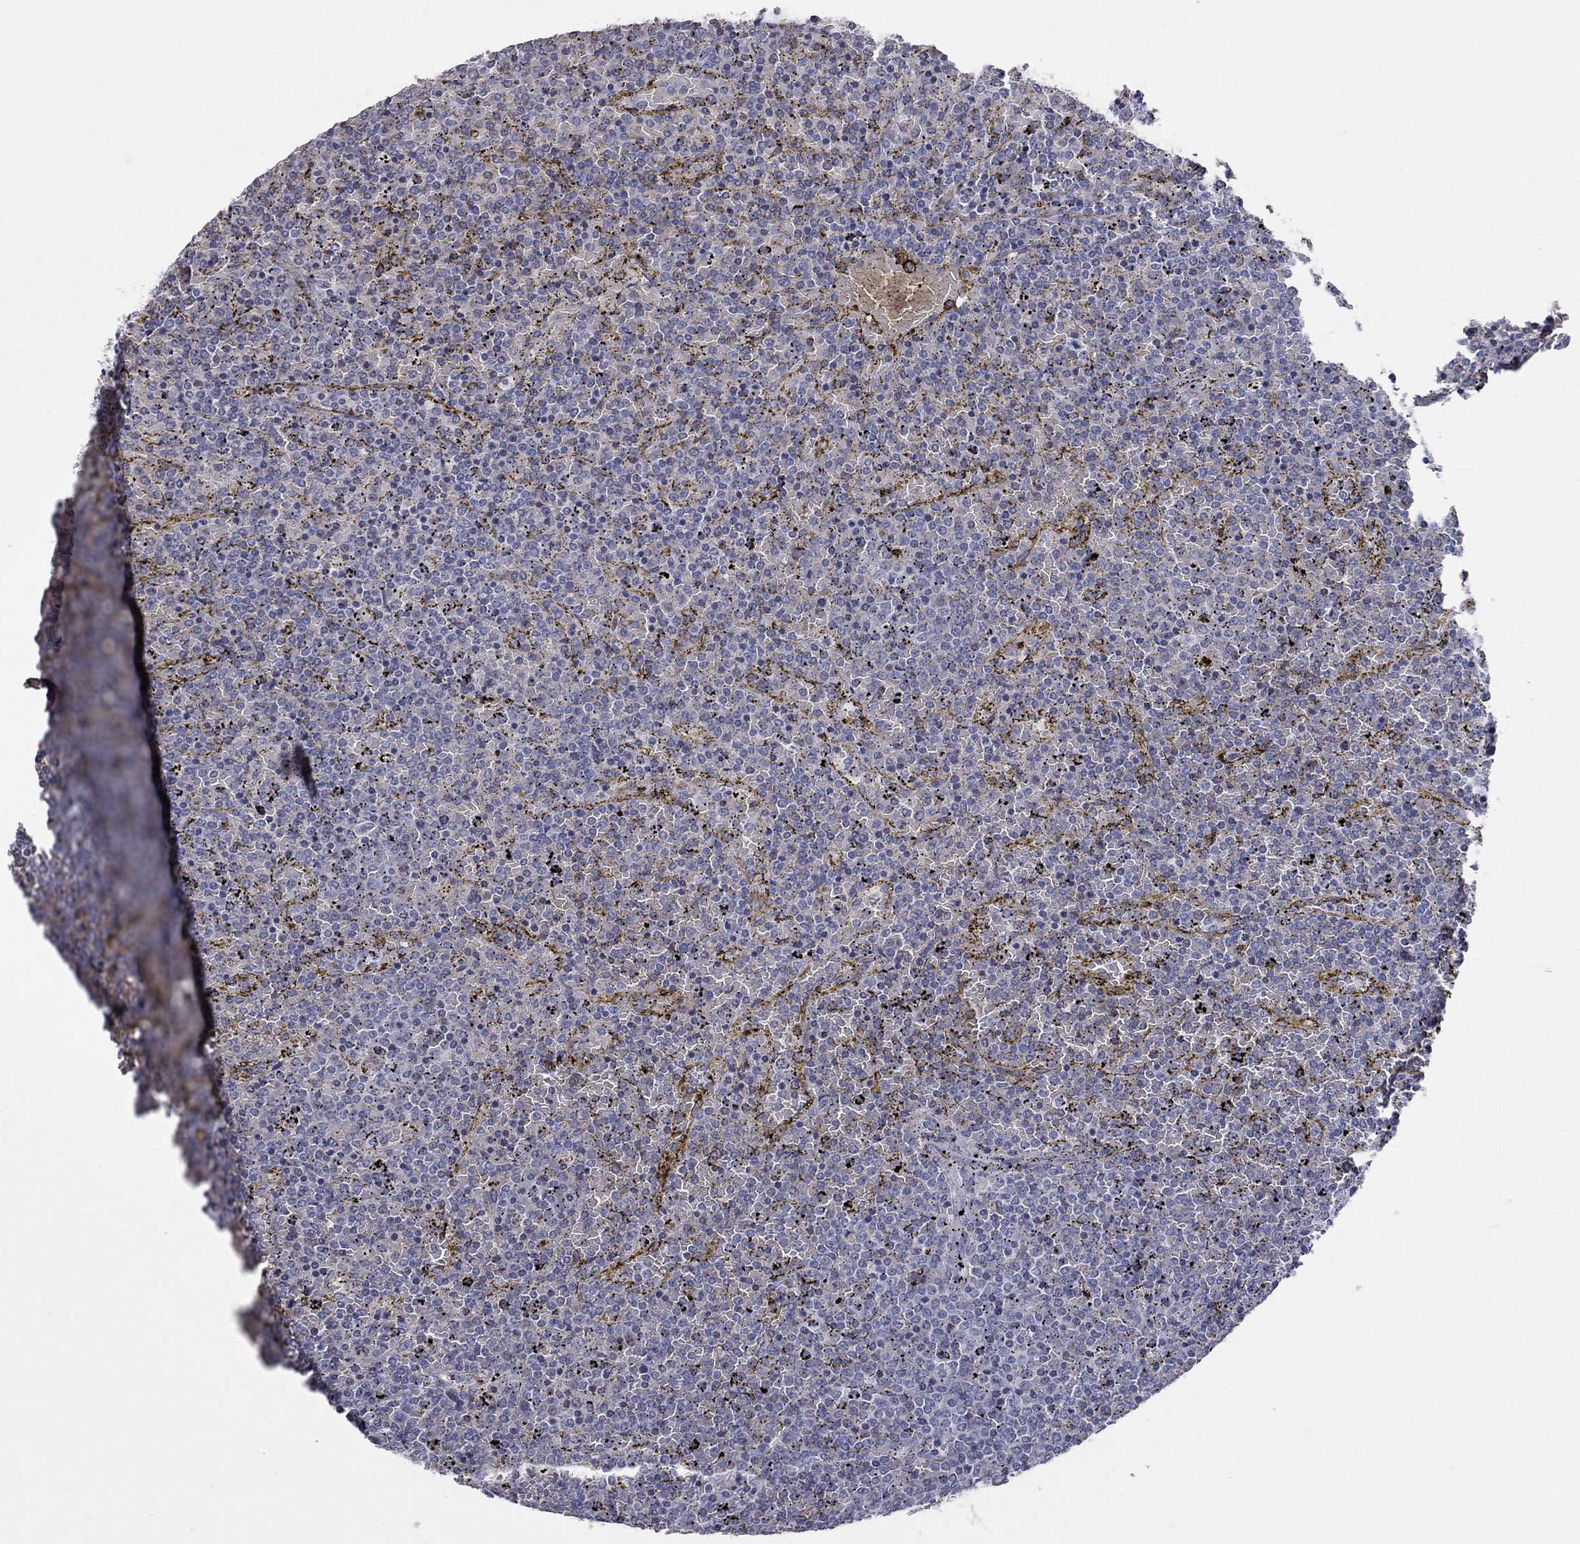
{"staining": {"intensity": "negative", "quantity": "none", "location": "none"}, "tissue": "lymphoma", "cell_type": "Tumor cells", "image_type": "cancer", "snomed": [{"axis": "morphology", "description": "Malignant lymphoma, non-Hodgkin's type, Low grade"}, {"axis": "topography", "description": "Spleen"}], "caption": "Tumor cells are negative for brown protein staining in low-grade malignant lymphoma, non-Hodgkin's type. (DAB (3,3'-diaminobenzidine) immunohistochemistry visualized using brightfield microscopy, high magnification).", "gene": "TSHB", "patient": {"sex": "female", "age": 77}}